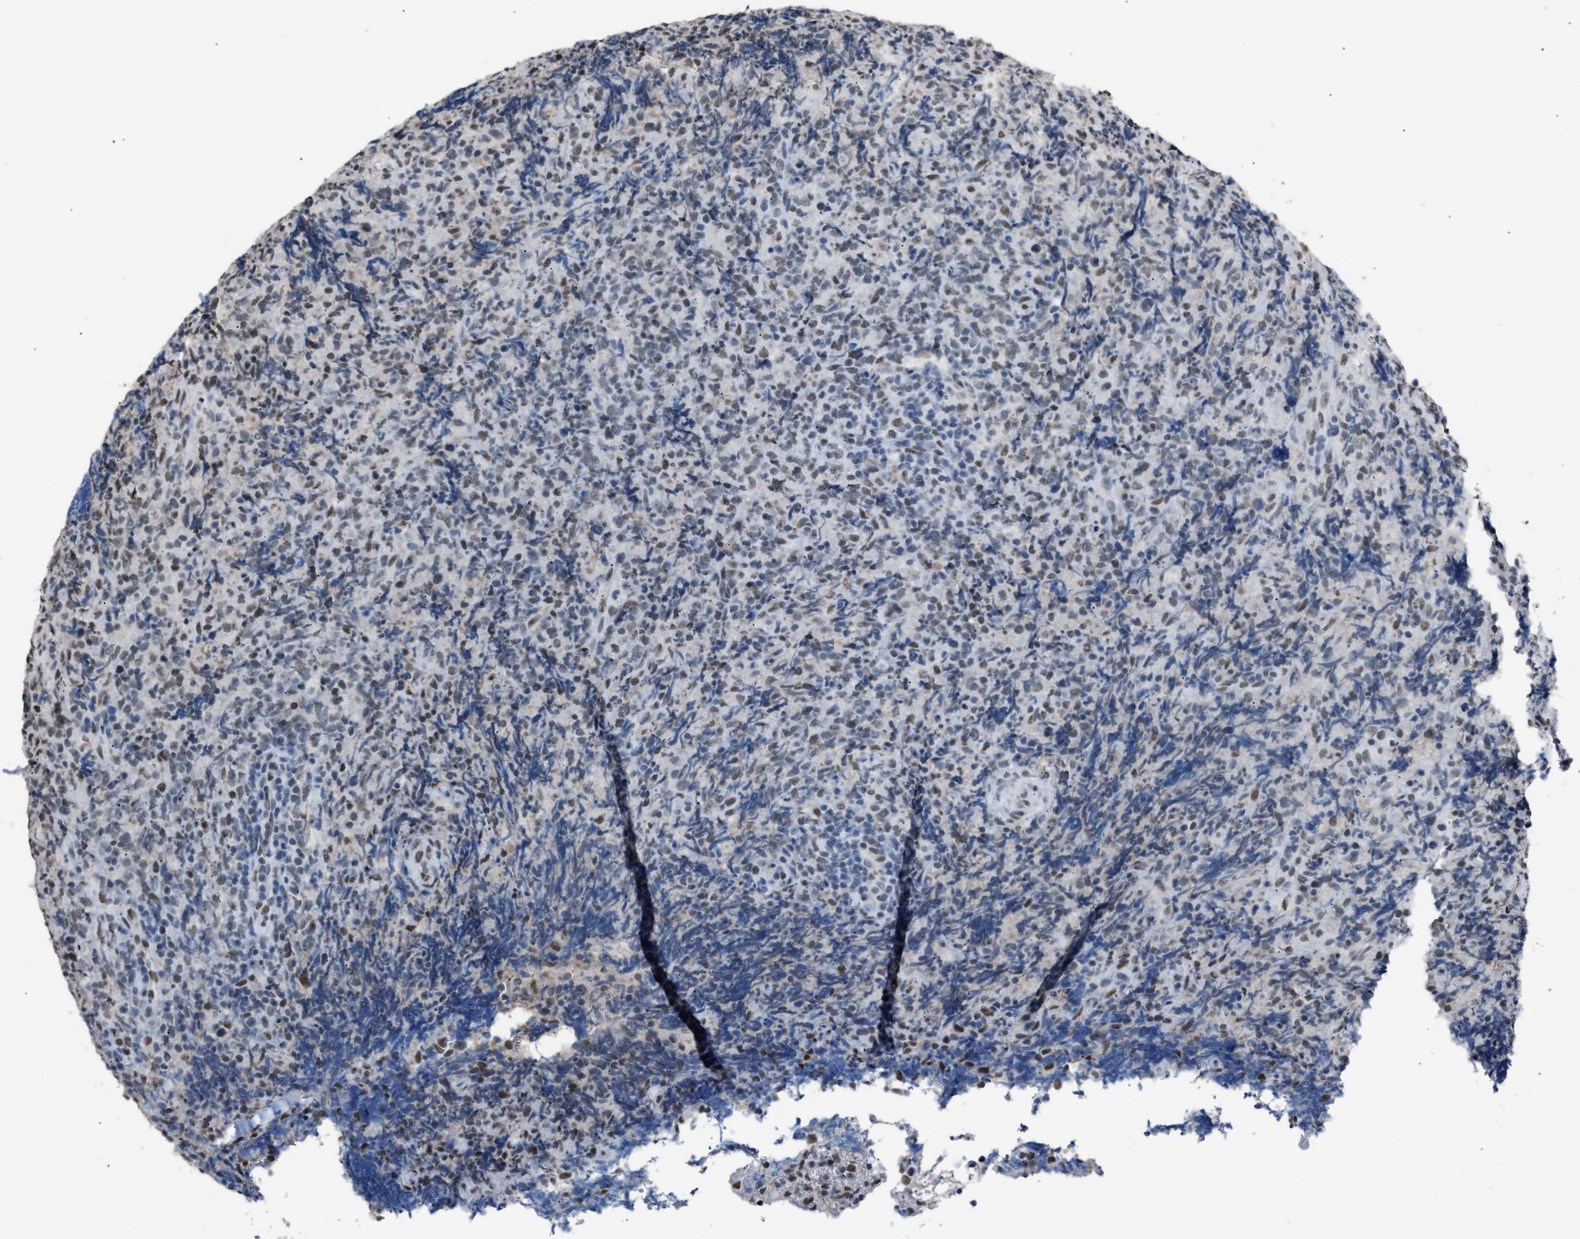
{"staining": {"intensity": "moderate", "quantity": ">75%", "location": "nuclear"}, "tissue": "lymphoma", "cell_type": "Tumor cells", "image_type": "cancer", "snomed": [{"axis": "morphology", "description": "Malignant lymphoma, non-Hodgkin's type, High grade"}, {"axis": "topography", "description": "Tonsil"}], "caption": "This is an image of IHC staining of lymphoma, which shows moderate staining in the nuclear of tumor cells.", "gene": "CCAR2", "patient": {"sex": "female", "age": 36}}